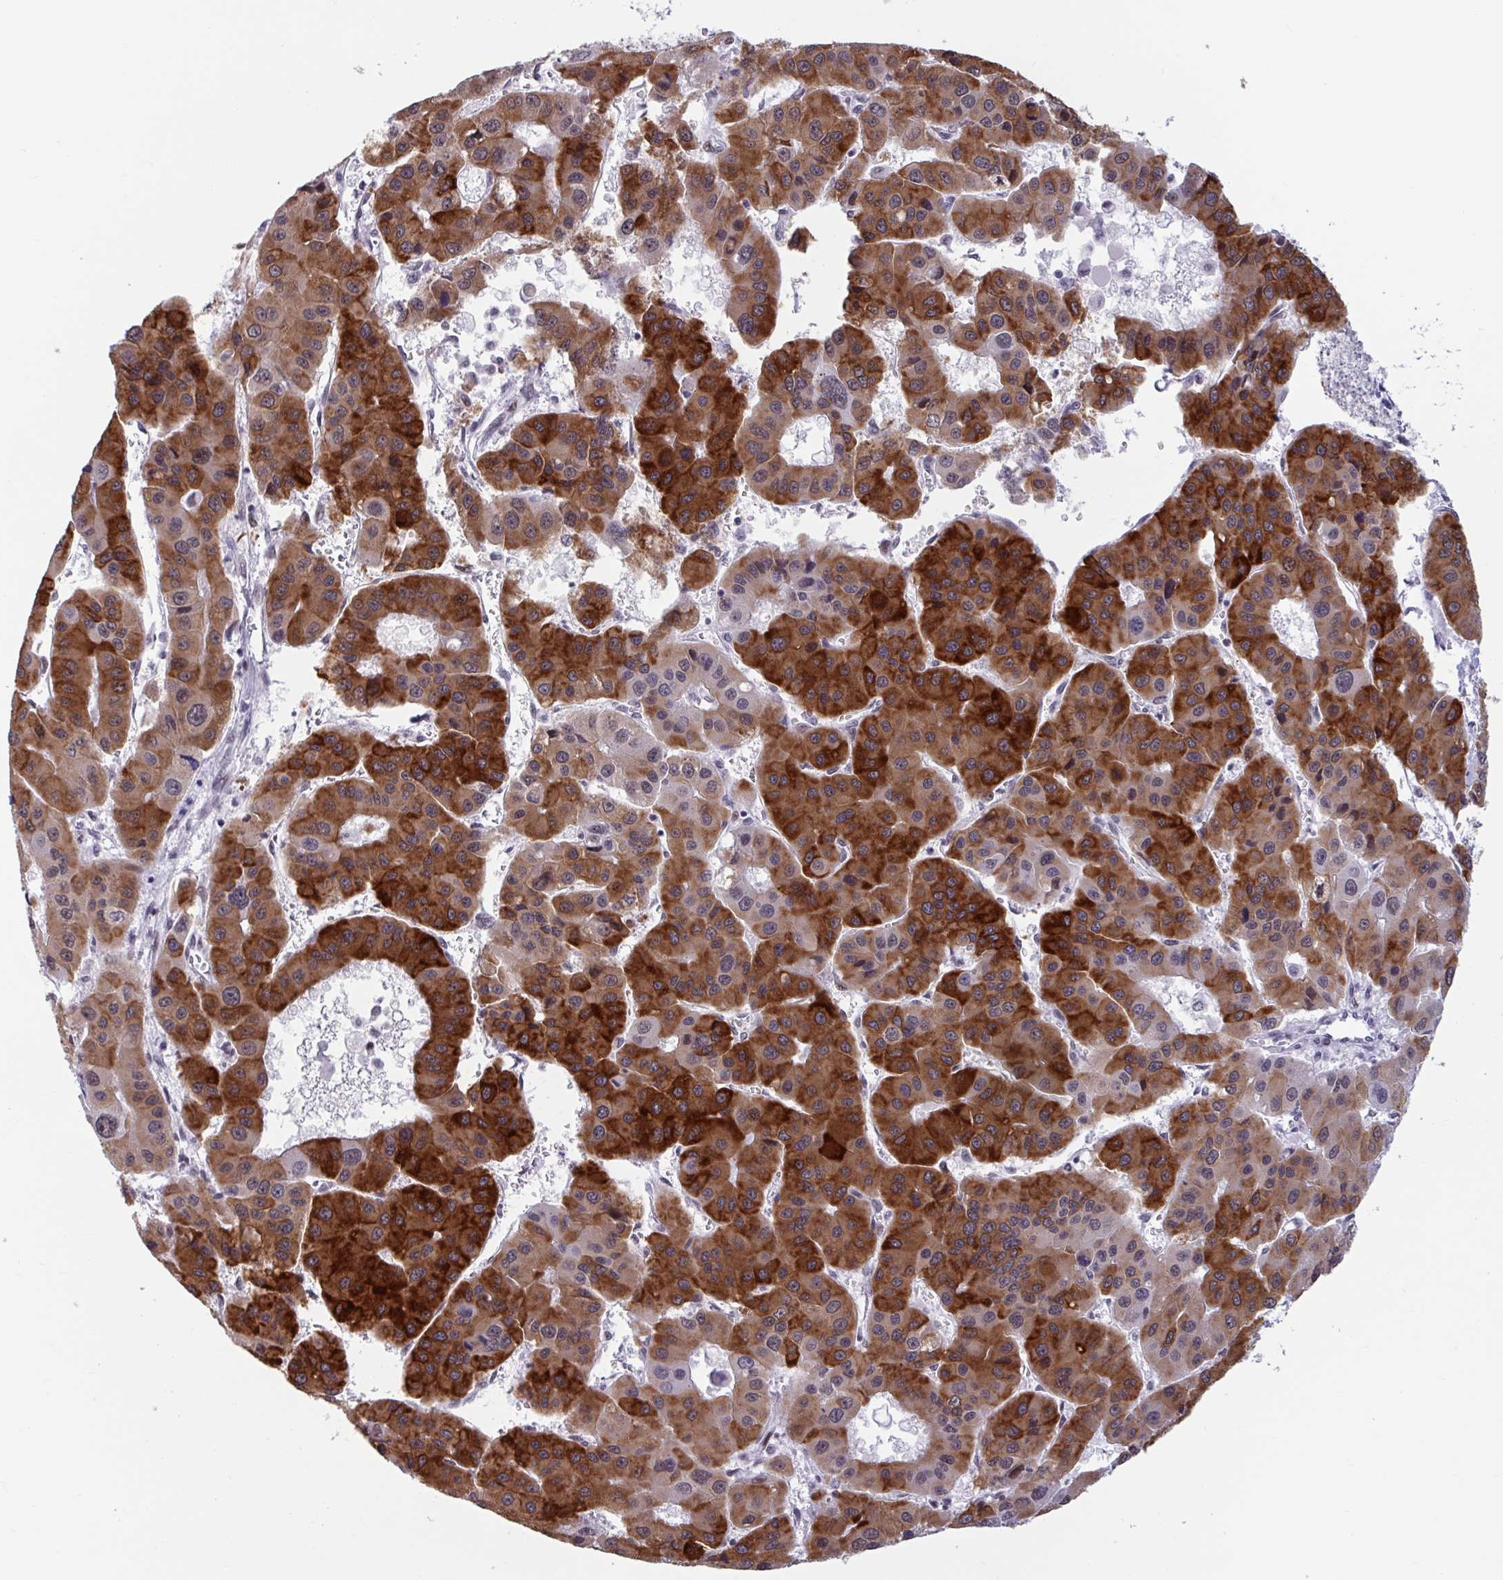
{"staining": {"intensity": "strong", "quantity": ">75%", "location": "cytoplasmic/membranous,nuclear"}, "tissue": "liver cancer", "cell_type": "Tumor cells", "image_type": "cancer", "snomed": [{"axis": "morphology", "description": "Carcinoma, Hepatocellular, NOS"}, {"axis": "topography", "description": "Liver"}], "caption": "Protein staining of liver cancer tissue shows strong cytoplasmic/membranous and nuclear expression in approximately >75% of tumor cells. Ihc stains the protein of interest in brown and the nuclei are stained blue.", "gene": "HSD17B6", "patient": {"sex": "male", "age": 73}}